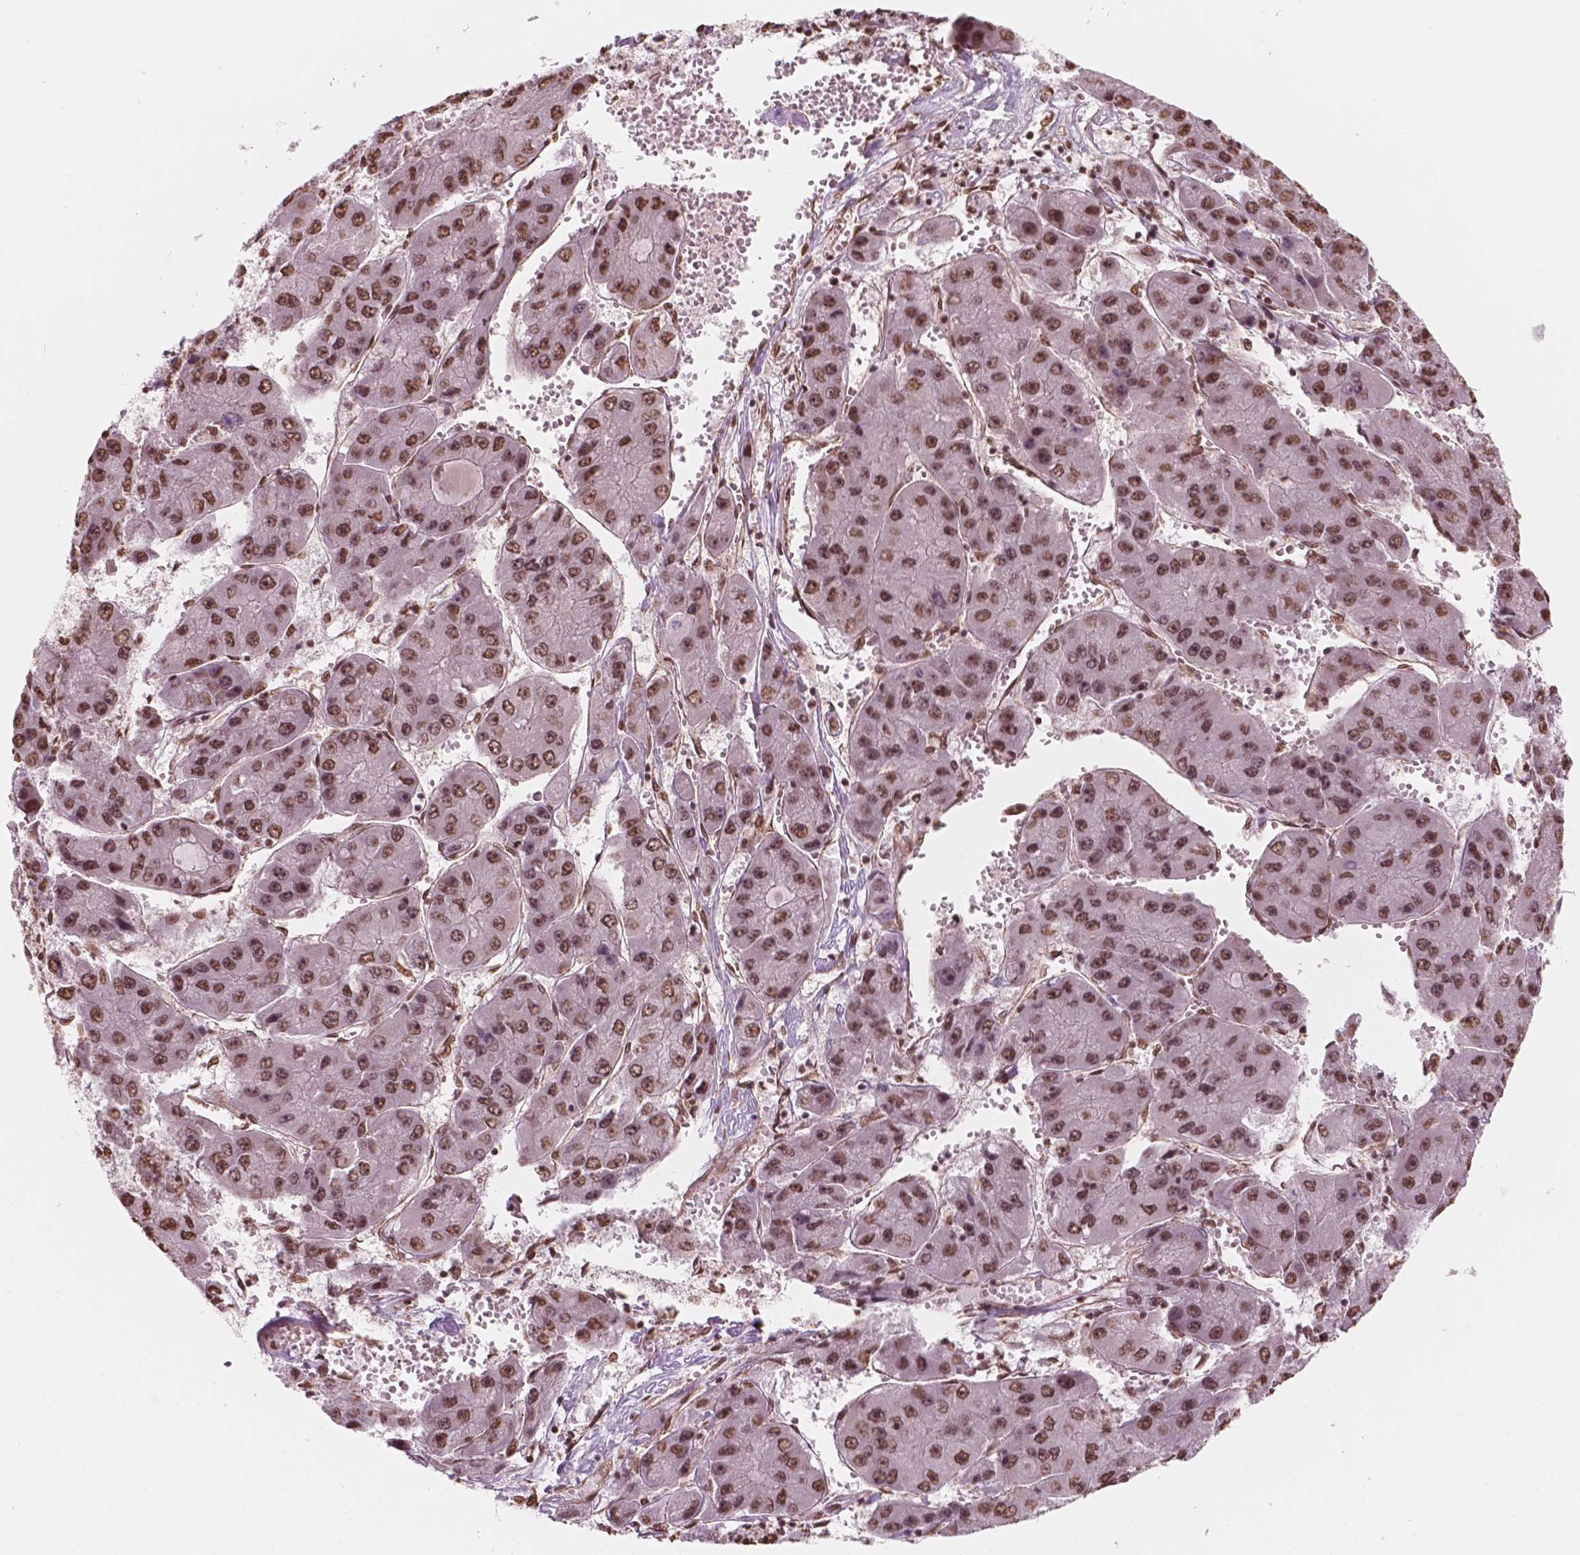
{"staining": {"intensity": "moderate", "quantity": ">75%", "location": "nuclear"}, "tissue": "liver cancer", "cell_type": "Tumor cells", "image_type": "cancer", "snomed": [{"axis": "morphology", "description": "Carcinoma, Hepatocellular, NOS"}, {"axis": "topography", "description": "Liver"}], "caption": "Immunohistochemical staining of hepatocellular carcinoma (liver) exhibits medium levels of moderate nuclear staining in approximately >75% of tumor cells.", "gene": "GTF3C5", "patient": {"sex": "female", "age": 61}}